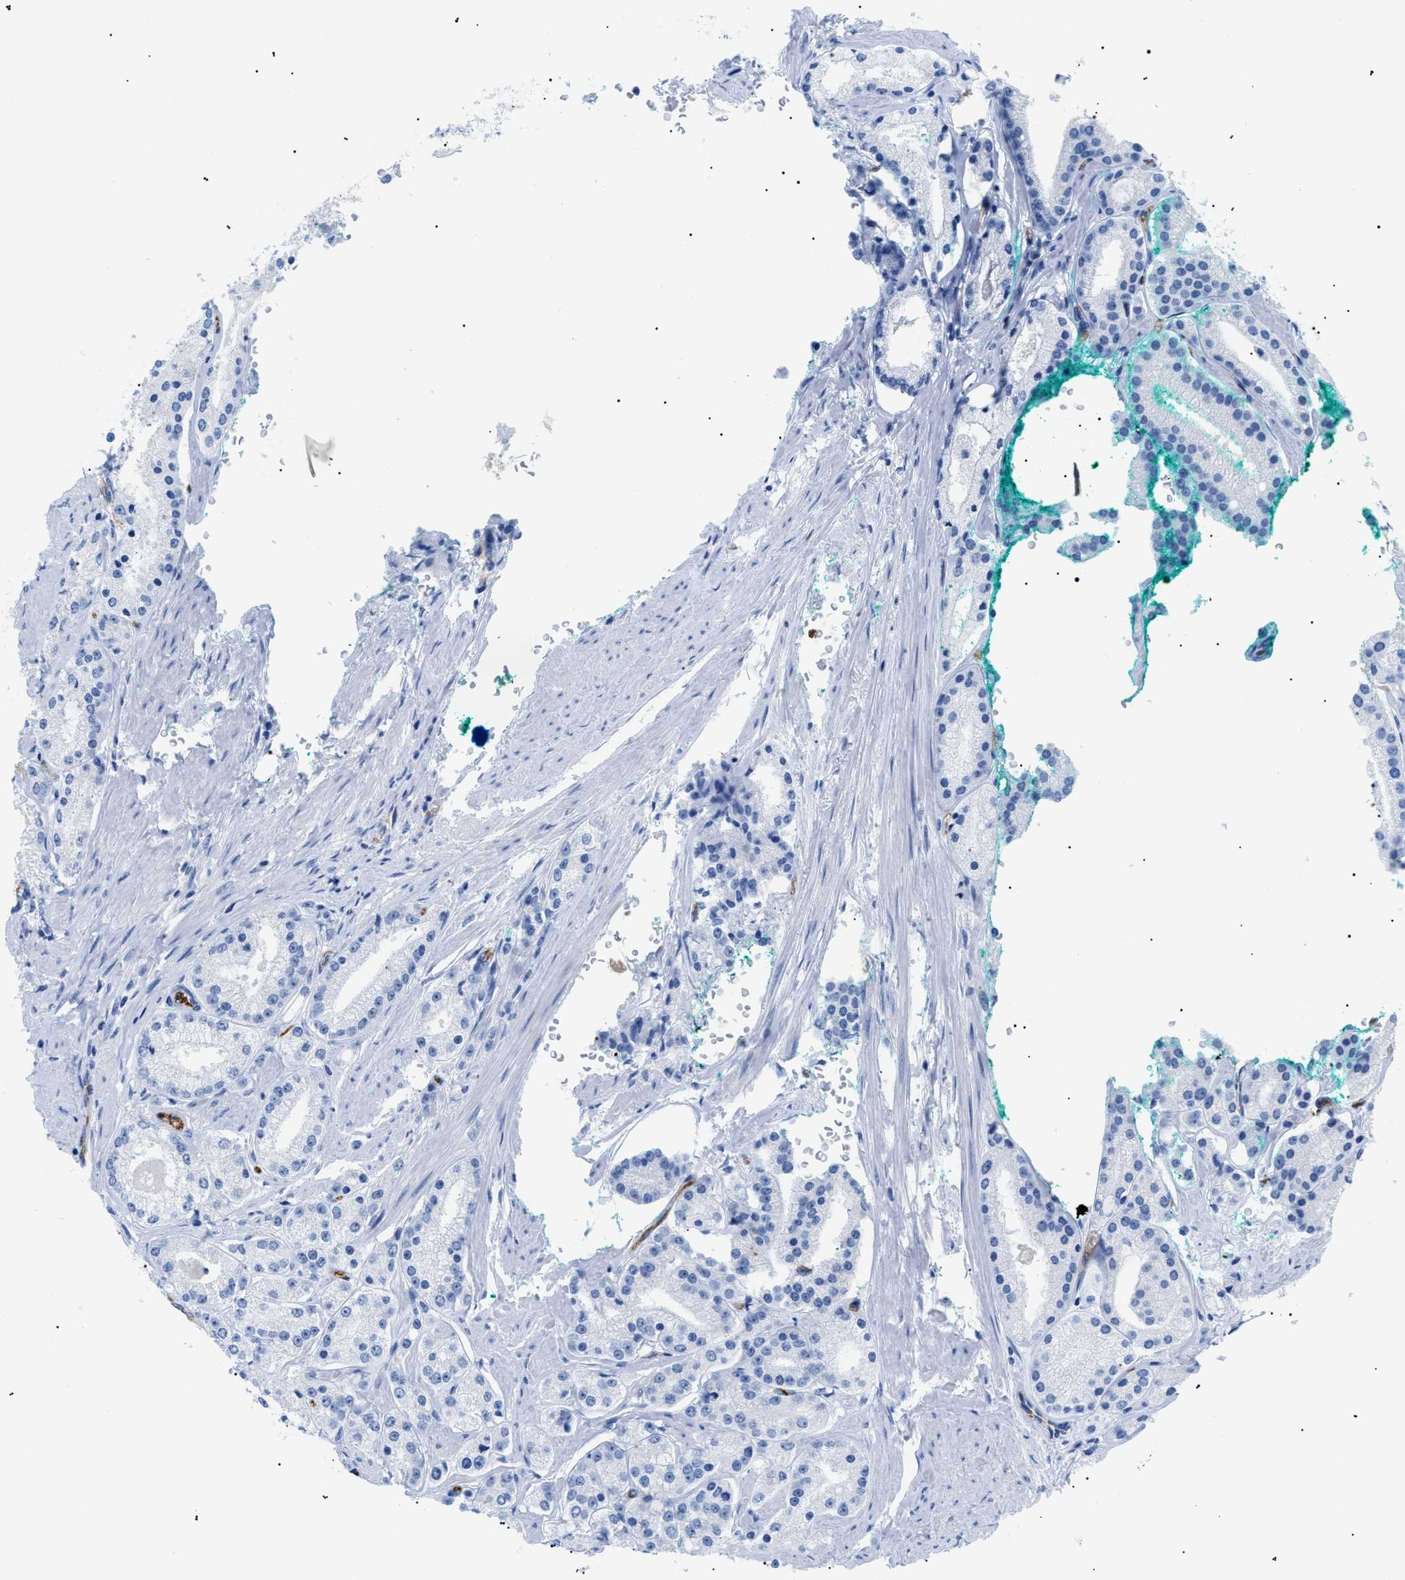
{"staining": {"intensity": "negative", "quantity": "none", "location": "none"}, "tissue": "prostate cancer", "cell_type": "Tumor cells", "image_type": "cancer", "snomed": [{"axis": "morphology", "description": "Adenocarcinoma, Low grade"}, {"axis": "topography", "description": "Prostate"}], "caption": "This is an IHC image of prostate cancer (adenocarcinoma (low-grade)). There is no positivity in tumor cells.", "gene": "PODXL", "patient": {"sex": "male", "age": 63}}